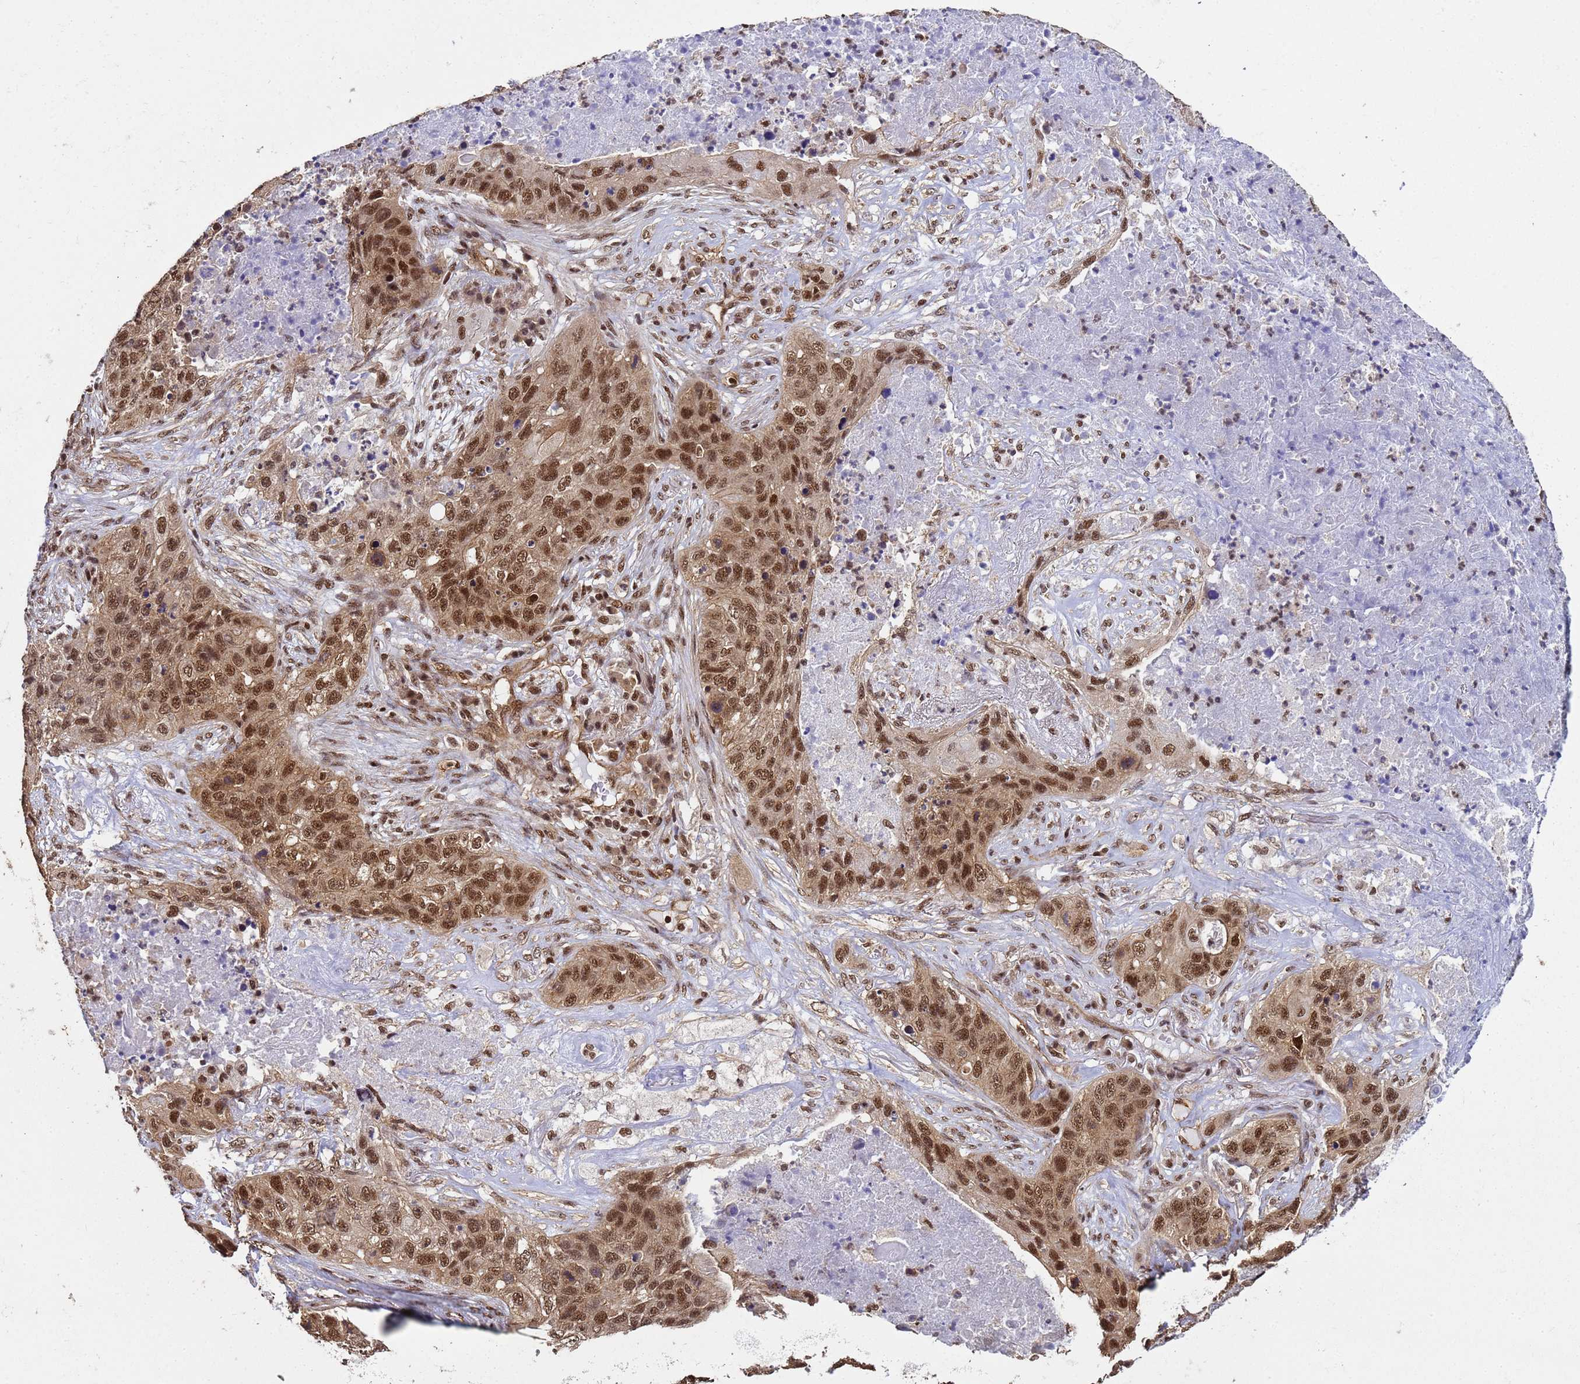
{"staining": {"intensity": "strong", "quantity": ">75%", "location": "cytoplasmic/membranous,nuclear"}, "tissue": "lung cancer", "cell_type": "Tumor cells", "image_type": "cancer", "snomed": [{"axis": "morphology", "description": "Squamous cell carcinoma, NOS"}, {"axis": "topography", "description": "Lung"}], "caption": "Tumor cells exhibit strong cytoplasmic/membranous and nuclear expression in approximately >75% of cells in lung cancer (squamous cell carcinoma).", "gene": "SYF2", "patient": {"sex": "female", "age": 63}}